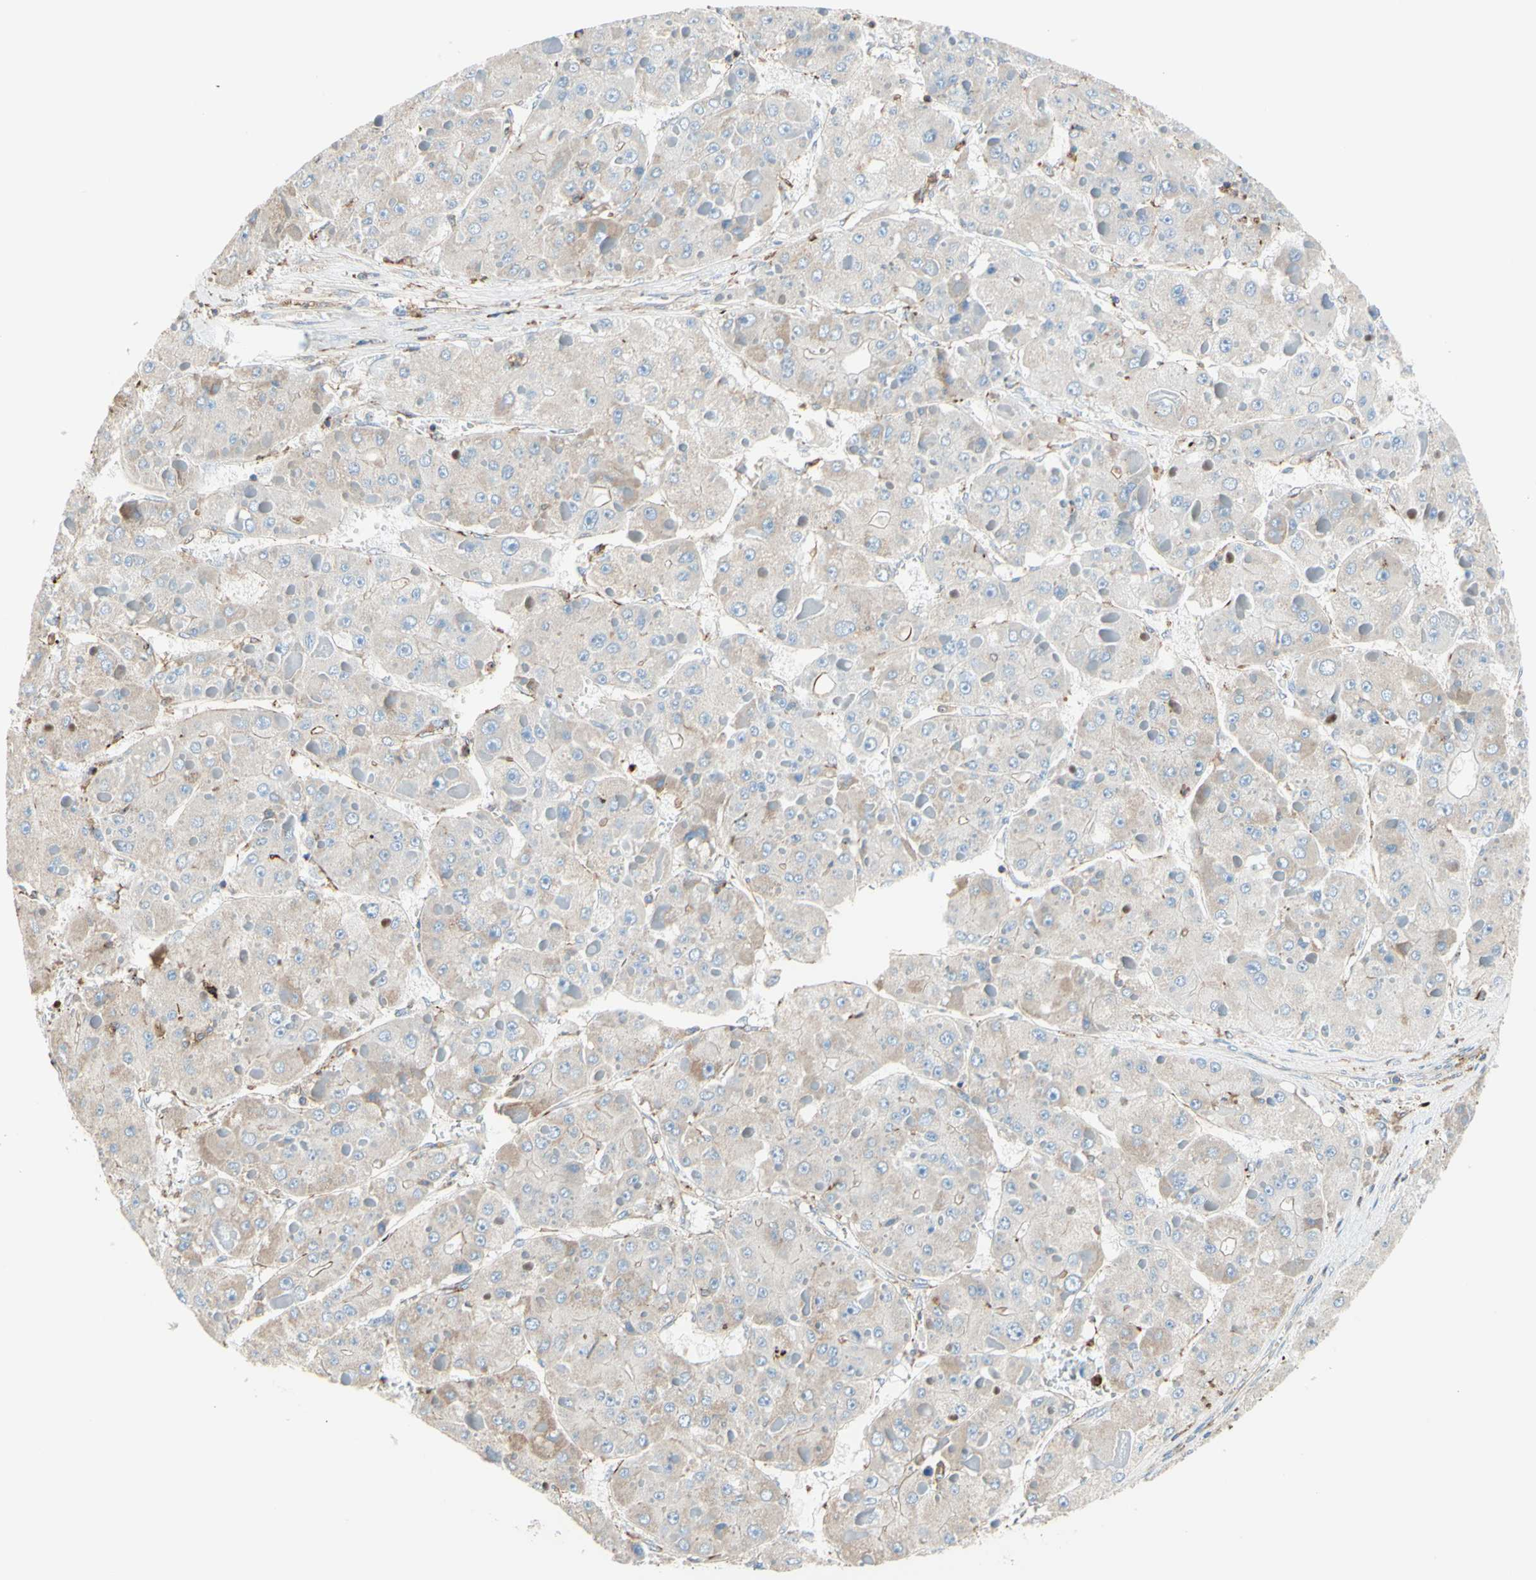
{"staining": {"intensity": "weak", "quantity": "25%-75%", "location": "cytoplasmic/membranous"}, "tissue": "liver cancer", "cell_type": "Tumor cells", "image_type": "cancer", "snomed": [{"axis": "morphology", "description": "Carcinoma, Hepatocellular, NOS"}, {"axis": "topography", "description": "Liver"}], "caption": "Liver hepatocellular carcinoma stained with a brown dye demonstrates weak cytoplasmic/membranous positive staining in approximately 25%-75% of tumor cells.", "gene": "SEMA4C", "patient": {"sex": "female", "age": 73}}